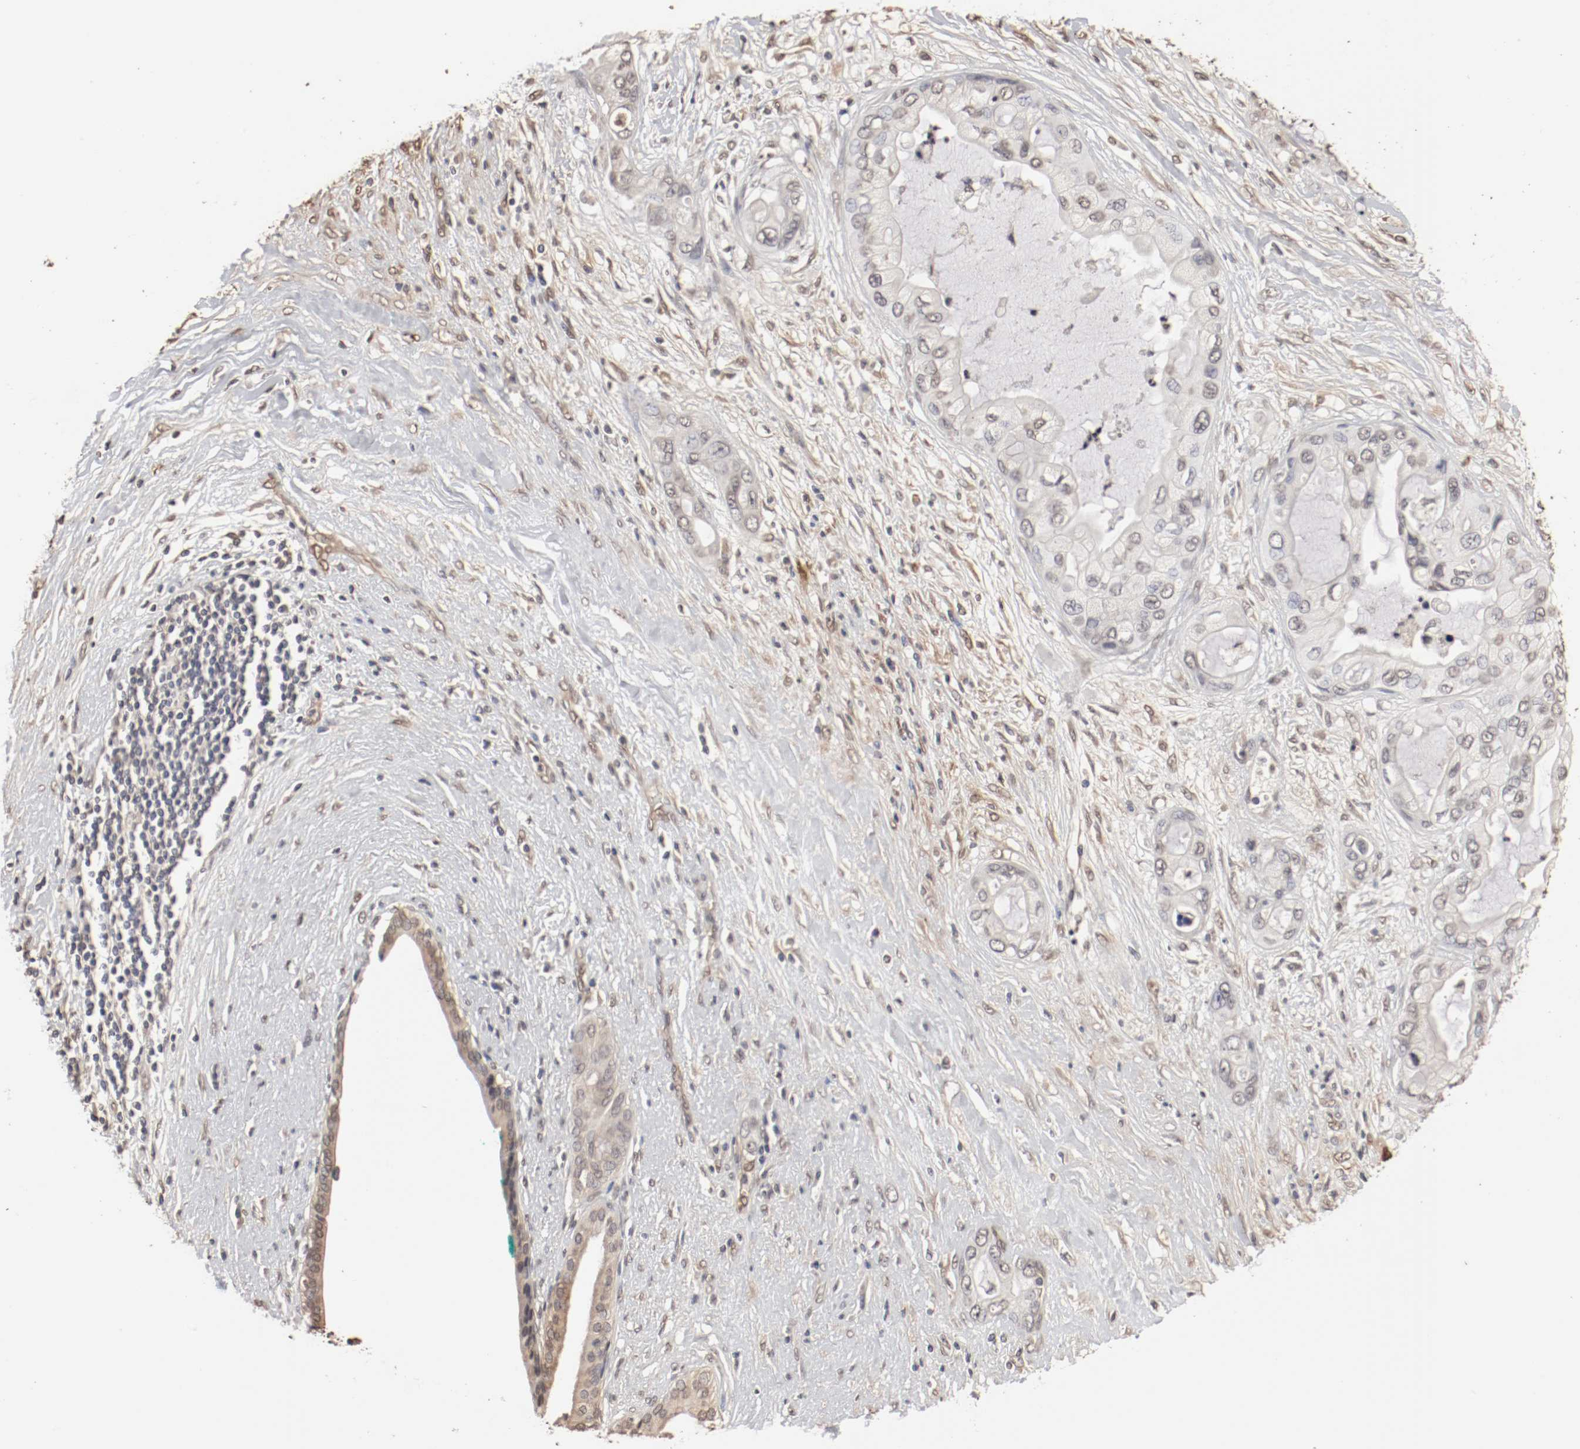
{"staining": {"intensity": "moderate", "quantity": "25%-75%", "location": "cytoplasmic/membranous,nuclear"}, "tissue": "pancreatic cancer", "cell_type": "Tumor cells", "image_type": "cancer", "snomed": [{"axis": "morphology", "description": "Adenocarcinoma, NOS"}, {"axis": "topography", "description": "Pancreas"}], "caption": "Tumor cells reveal moderate cytoplasmic/membranous and nuclear expression in about 25%-75% of cells in pancreatic adenocarcinoma.", "gene": "WASL", "patient": {"sex": "female", "age": 59}}